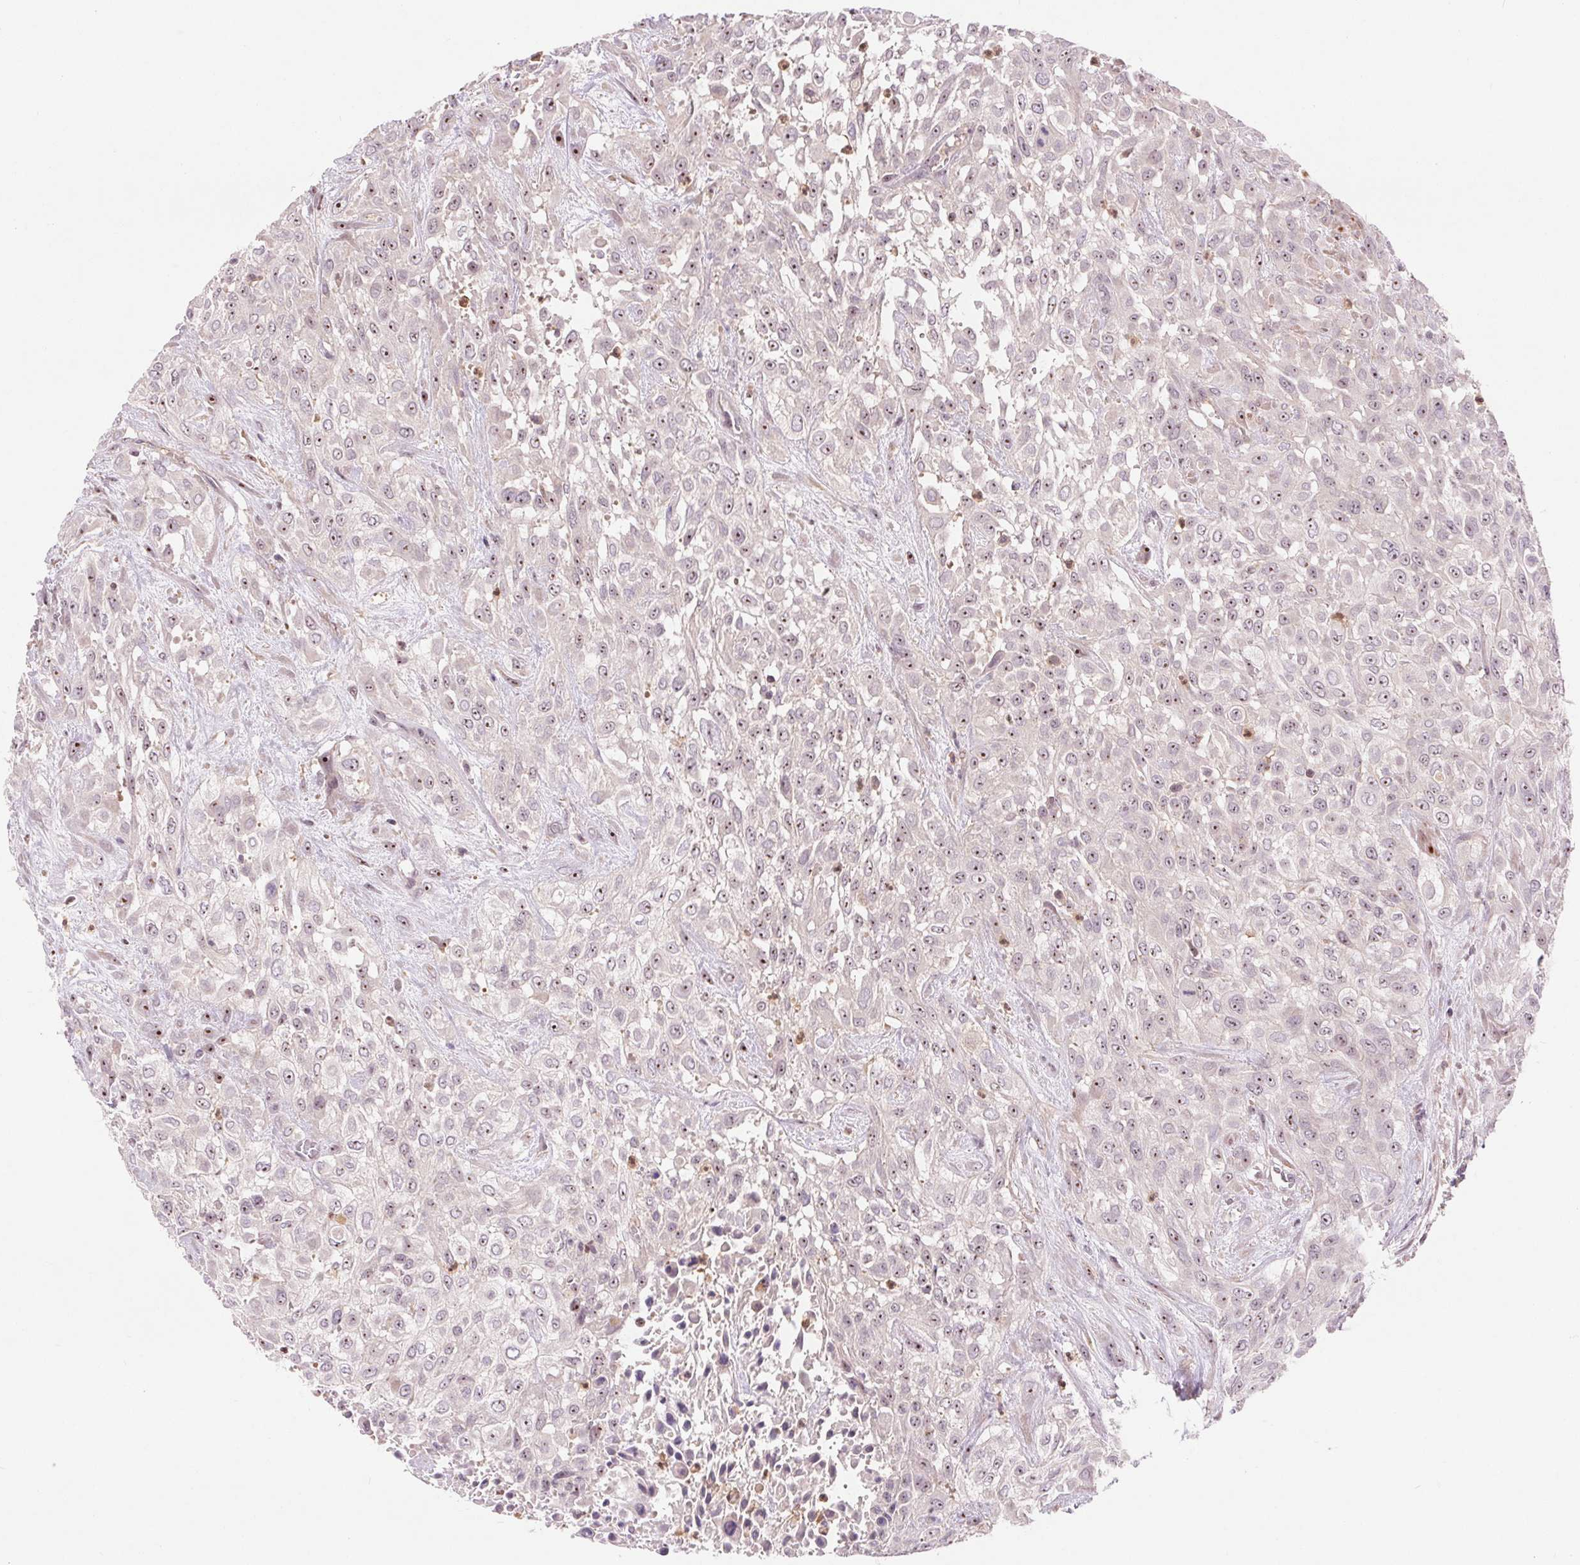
{"staining": {"intensity": "moderate", "quantity": "<25%", "location": "nuclear"}, "tissue": "urothelial cancer", "cell_type": "Tumor cells", "image_type": "cancer", "snomed": [{"axis": "morphology", "description": "Urothelial carcinoma, High grade"}, {"axis": "topography", "description": "Urinary bladder"}], "caption": "Immunohistochemical staining of human high-grade urothelial carcinoma displays moderate nuclear protein positivity in about <25% of tumor cells. The protein is shown in brown color, while the nuclei are stained blue.", "gene": "RANBP3L", "patient": {"sex": "male", "age": 57}}